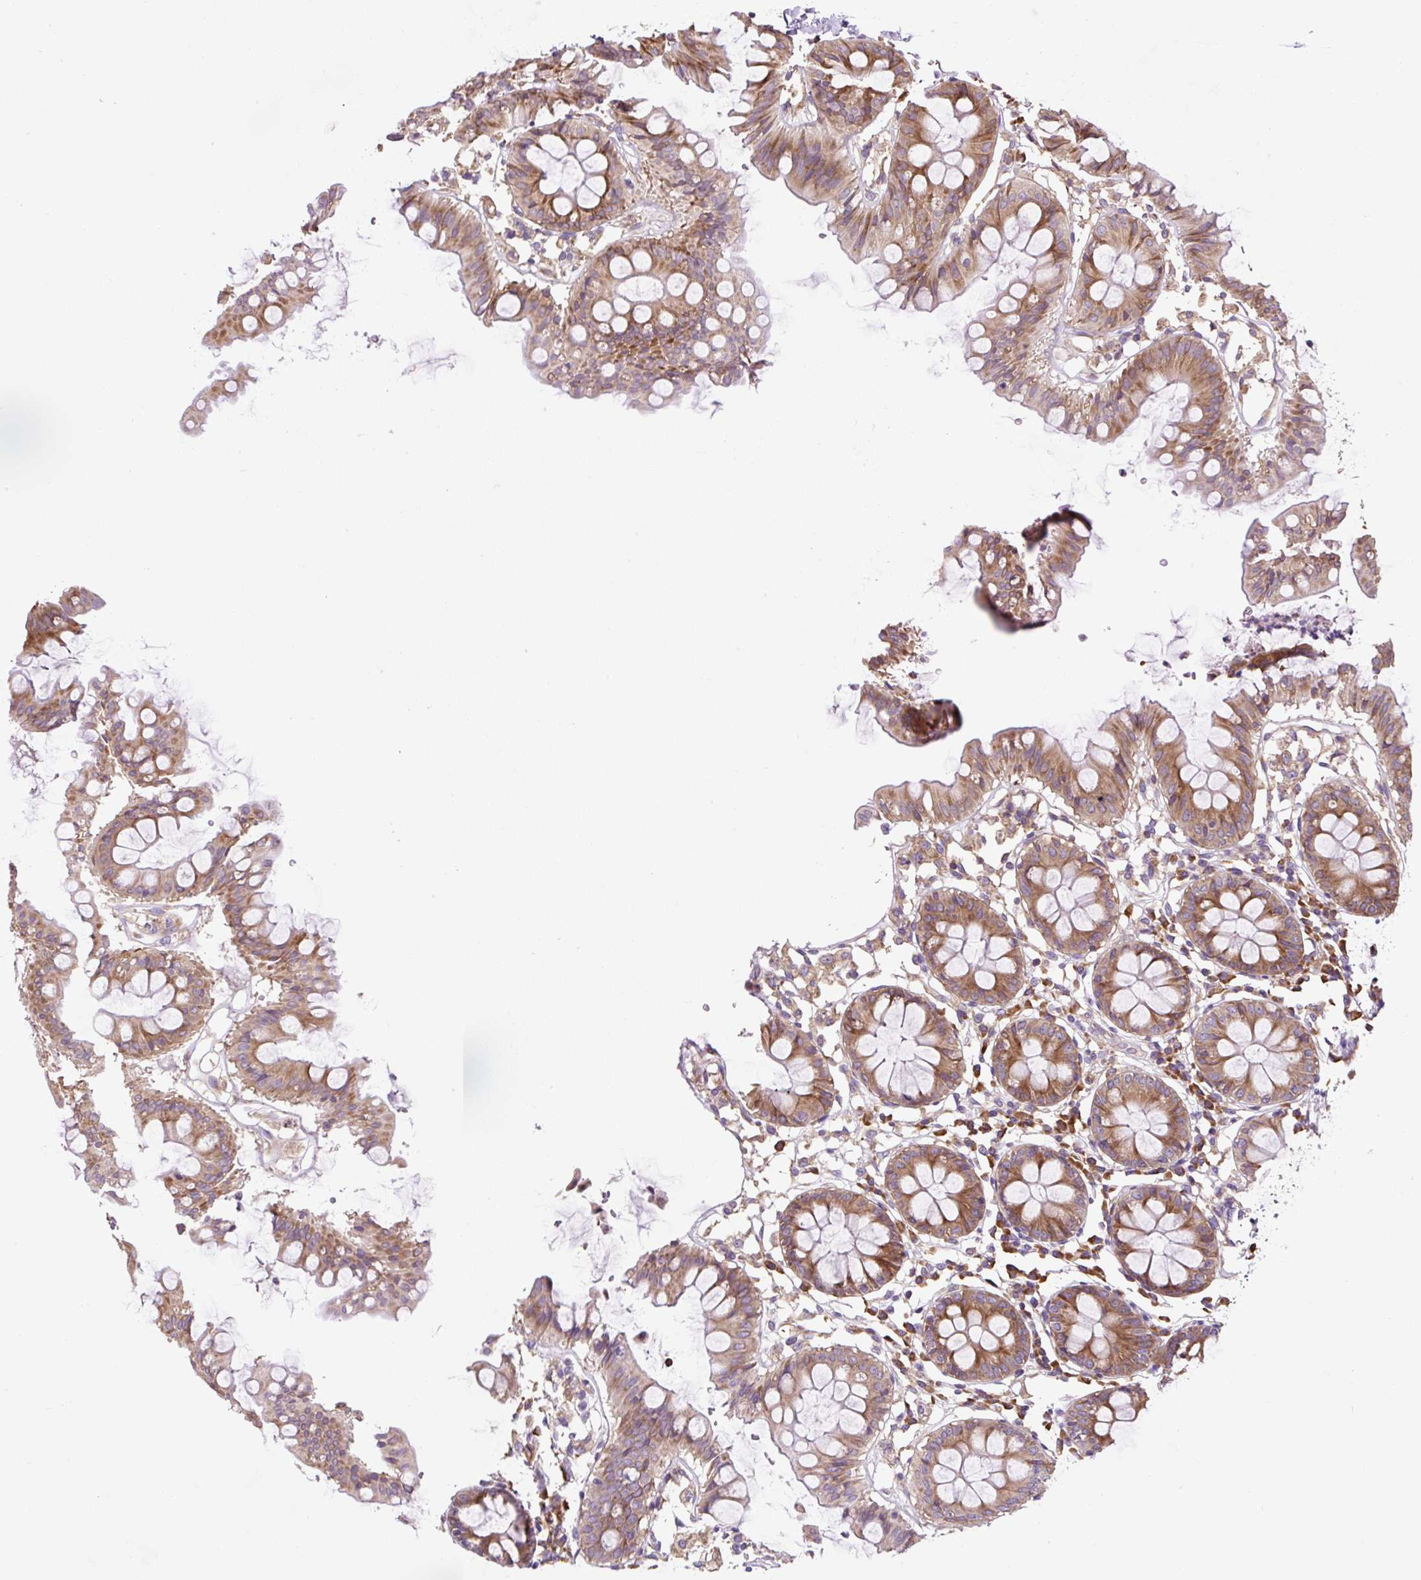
{"staining": {"intensity": "moderate", "quantity": ">75%", "location": "cytoplasmic/membranous"}, "tissue": "colon", "cell_type": "Endothelial cells", "image_type": "normal", "snomed": [{"axis": "morphology", "description": "Normal tissue, NOS"}, {"axis": "topography", "description": "Colon"}], "caption": "DAB (3,3'-diaminobenzidine) immunohistochemical staining of normal human colon reveals moderate cytoplasmic/membranous protein staining in approximately >75% of endothelial cells.", "gene": "RPS23", "patient": {"sex": "female", "age": 84}}